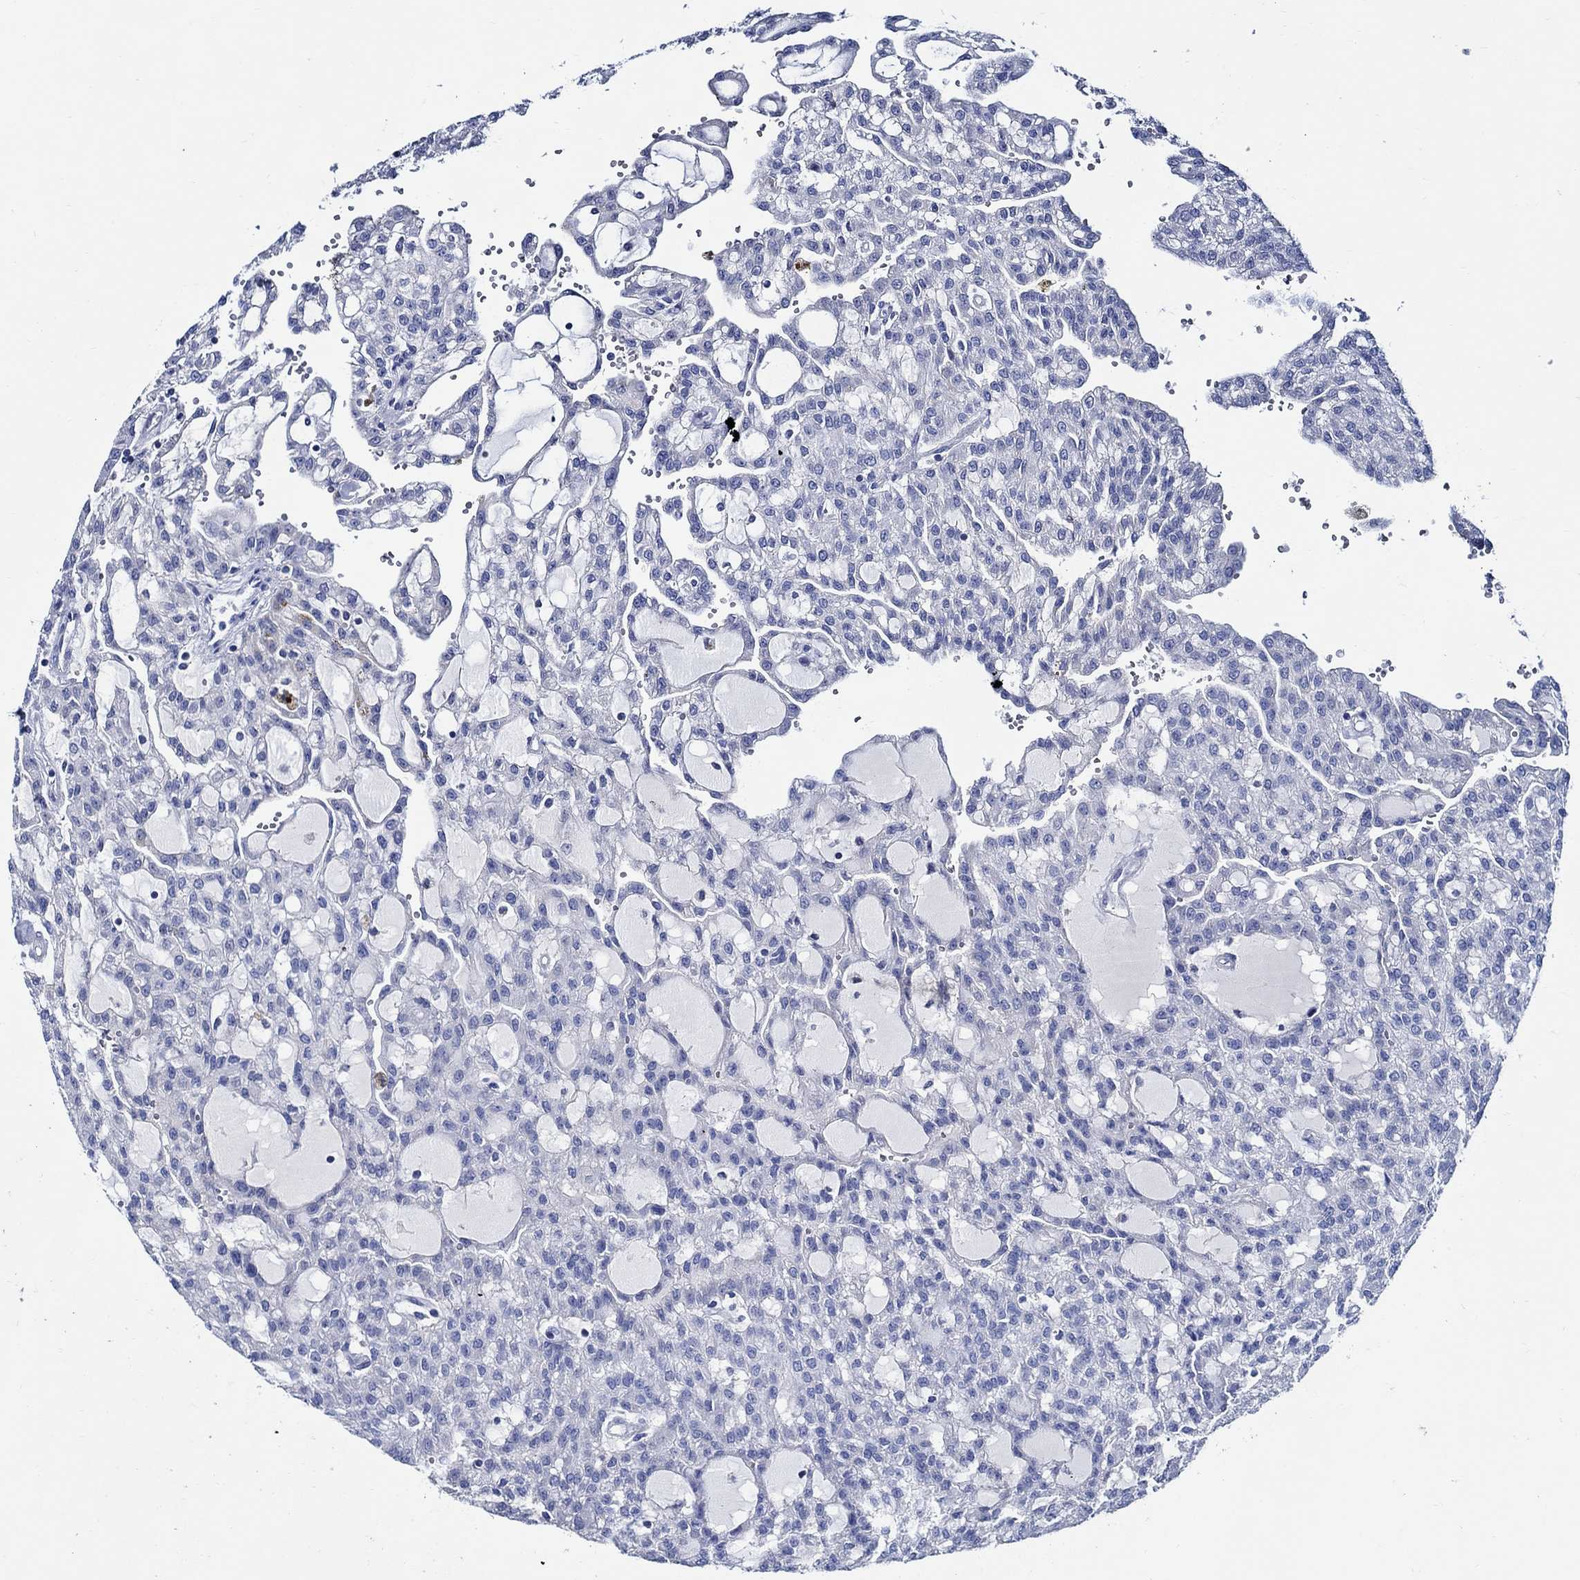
{"staining": {"intensity": "negative", "quantity": "none", "location": "none"}, "tissue": "renal cancer", "cell_type": "Tumor cells", "image_type": "cancer", "snomed": [{"axis": "morphology", "description": "Adenocarcinoma, NOS"}, {"axis": "topography", "description": "Kidney"}], "caption": "A micrograph of adenocarcinoma (renal) stained for a protein reveals no brown staining in tumor cells.", "gene": "SKOR1", "patient": {"sex": "male", "age": 63}}